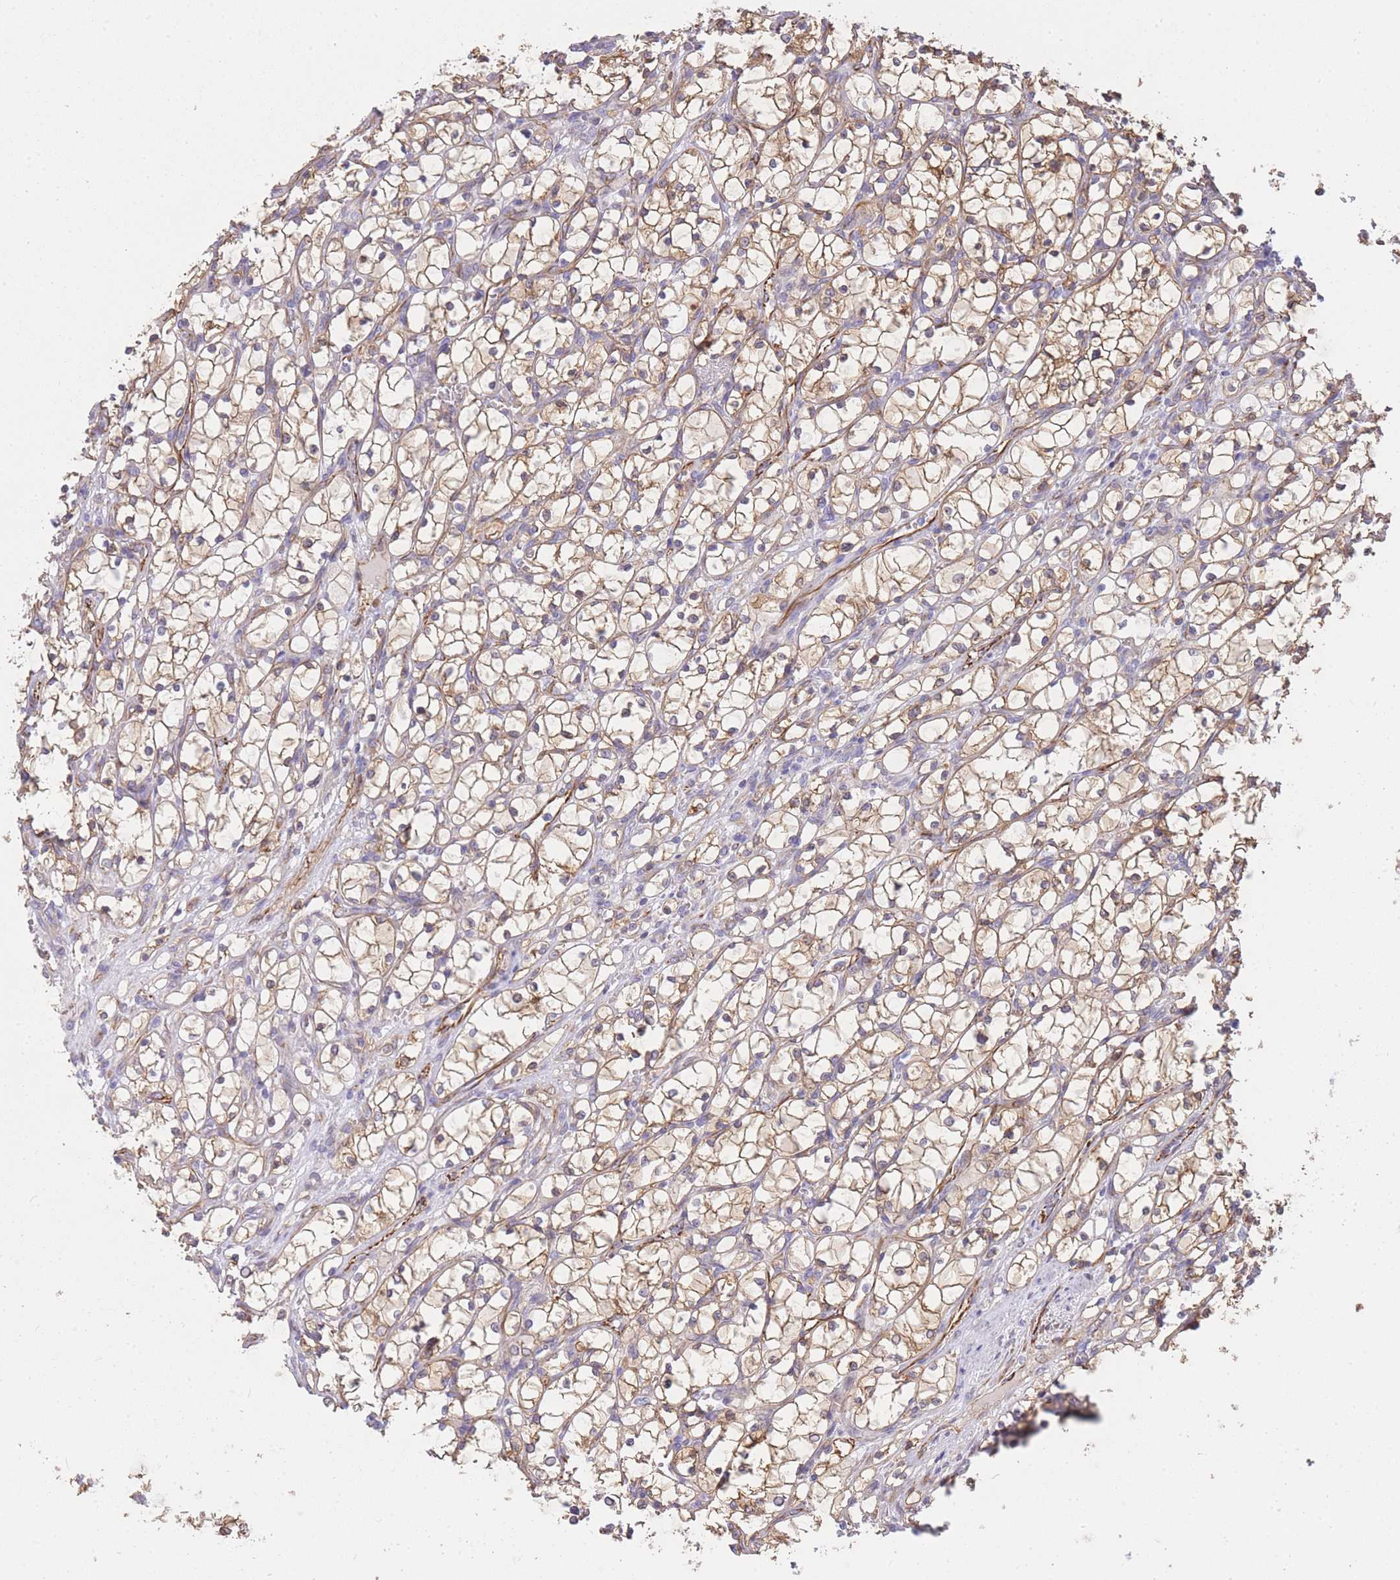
{"staining": {"intensity": "moderate", "quantity": ">75%", "location": "cytoplasmic/membranous"}, "tissue": "renal cancer", "cell_type": "Tumor cells", "image_type": "cancer", "snomed": [{"axis": "morphology", "description": "Adenocarcinoma, NOS"}, {"axis": "topography", "description": "Kidney"}], "caption": "Moderate cytoplasmic/membranous staining is seen in about >75% of tumor cells in renal cancer.", "gene": "ECPAS", "patient": {"sex": "female", "age": 69}}